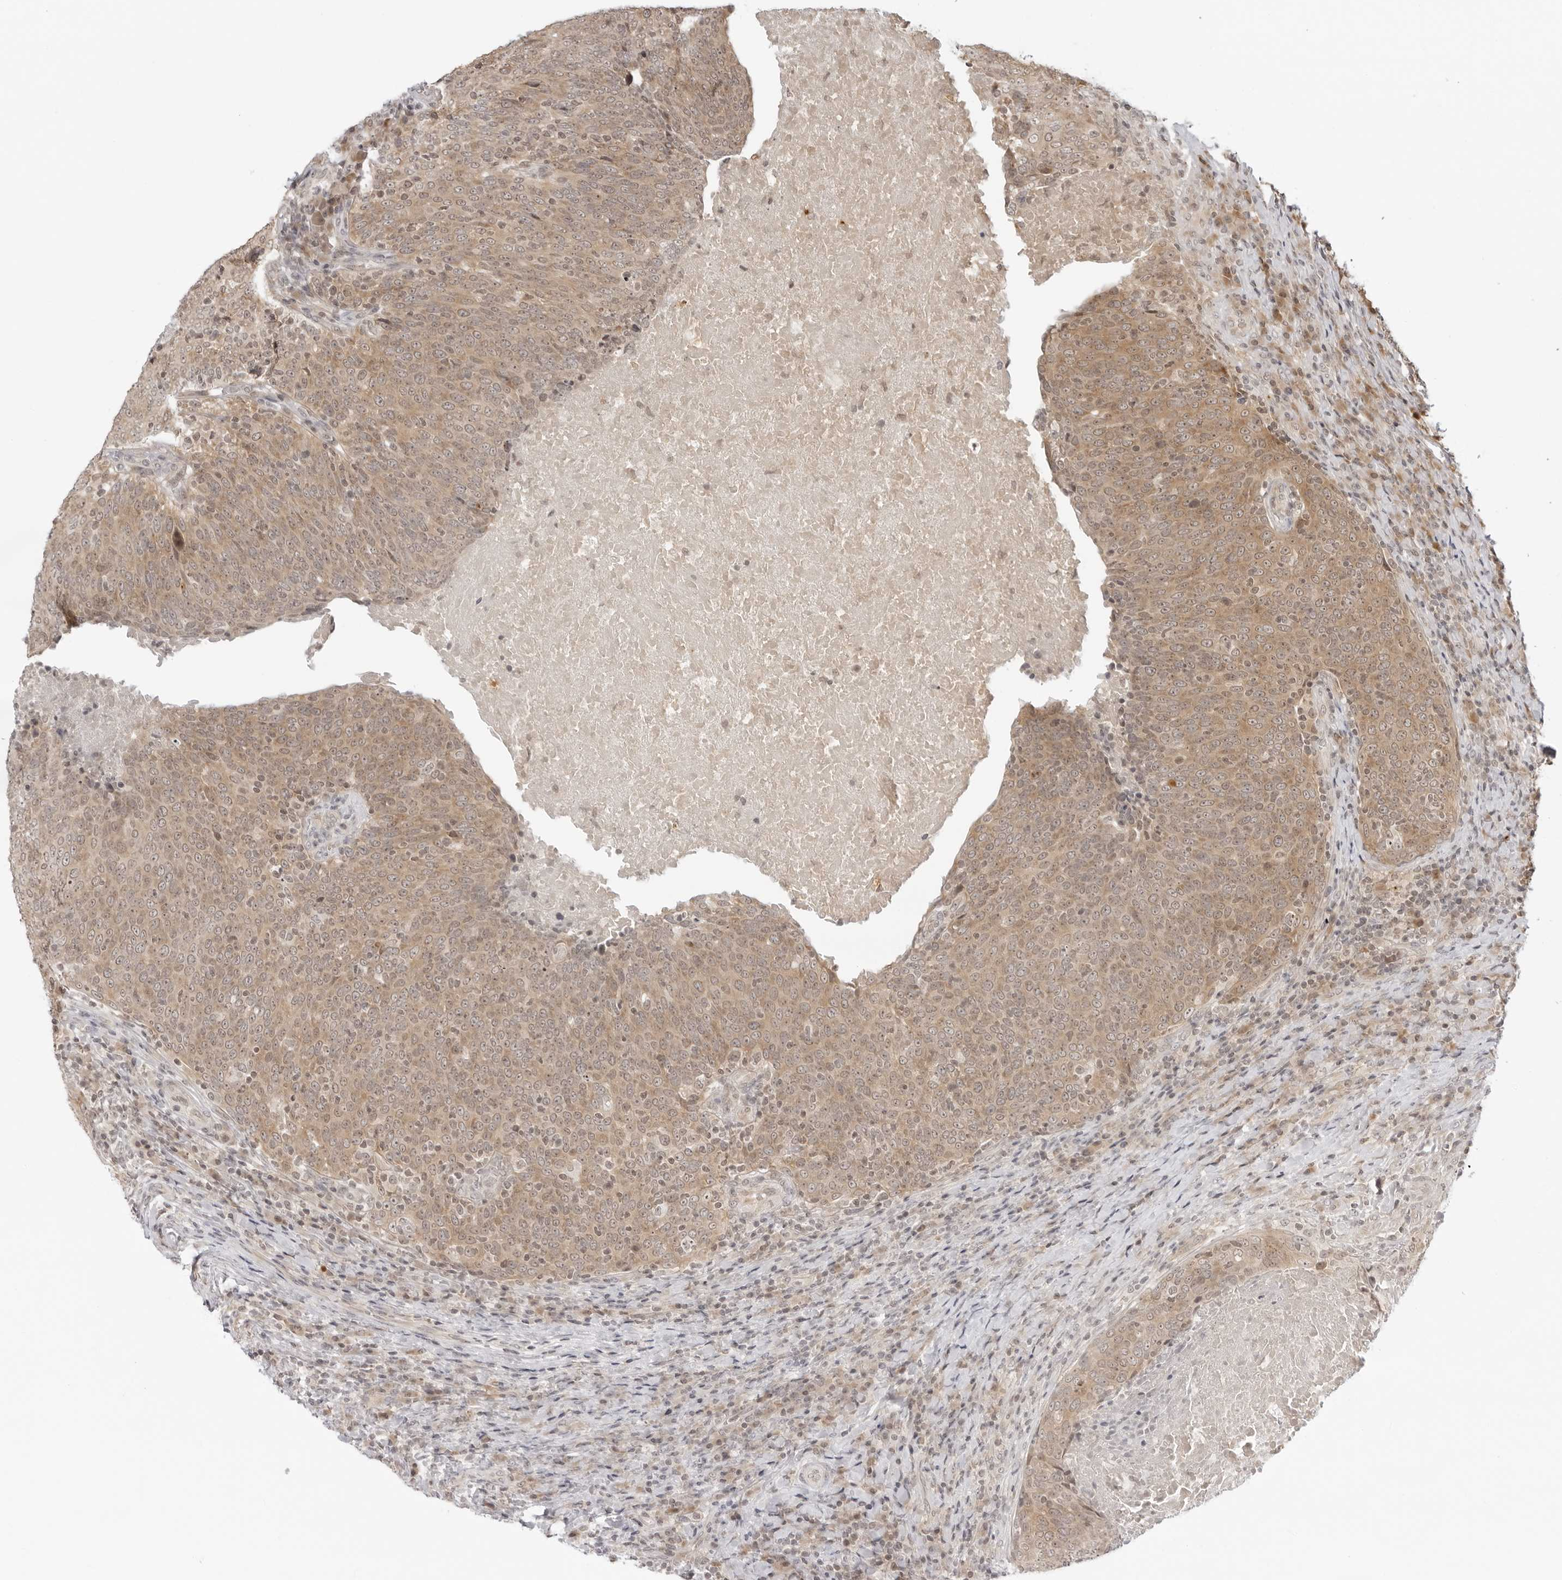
{"staining": {"intensity": "moderate", "quantity": ">75%", "location": "cytoplasmic/membranous"}, "tissue": "head and neck cancer", "cell_type": "Tumor cells", "image_type": "cancer", "snomed": [{"axis": "morphology", "description": "Squamous cell carcinoma, NOS"}, {"axis": "morphology", "description": "Squamous cell carcinoma, metastatic, NOS"}, {"axis": "topography", "description": "Lymph node"}, {"axis": "topography", "description": "Head-Neck"}], "caption": "Brown immunohistochemical staining in squamous cell carcinoma (head and neck) exhibits moderate cytoplasmic/membranous expression in approximately >75% of tumor cells. The protein of interest is stained brown, and the nuclei are stained in blue (DAB IHC with brightfield microscopy, high magnification).", "gene": "PRRC2C", "patient": {"sex": "male", "age": 62}}